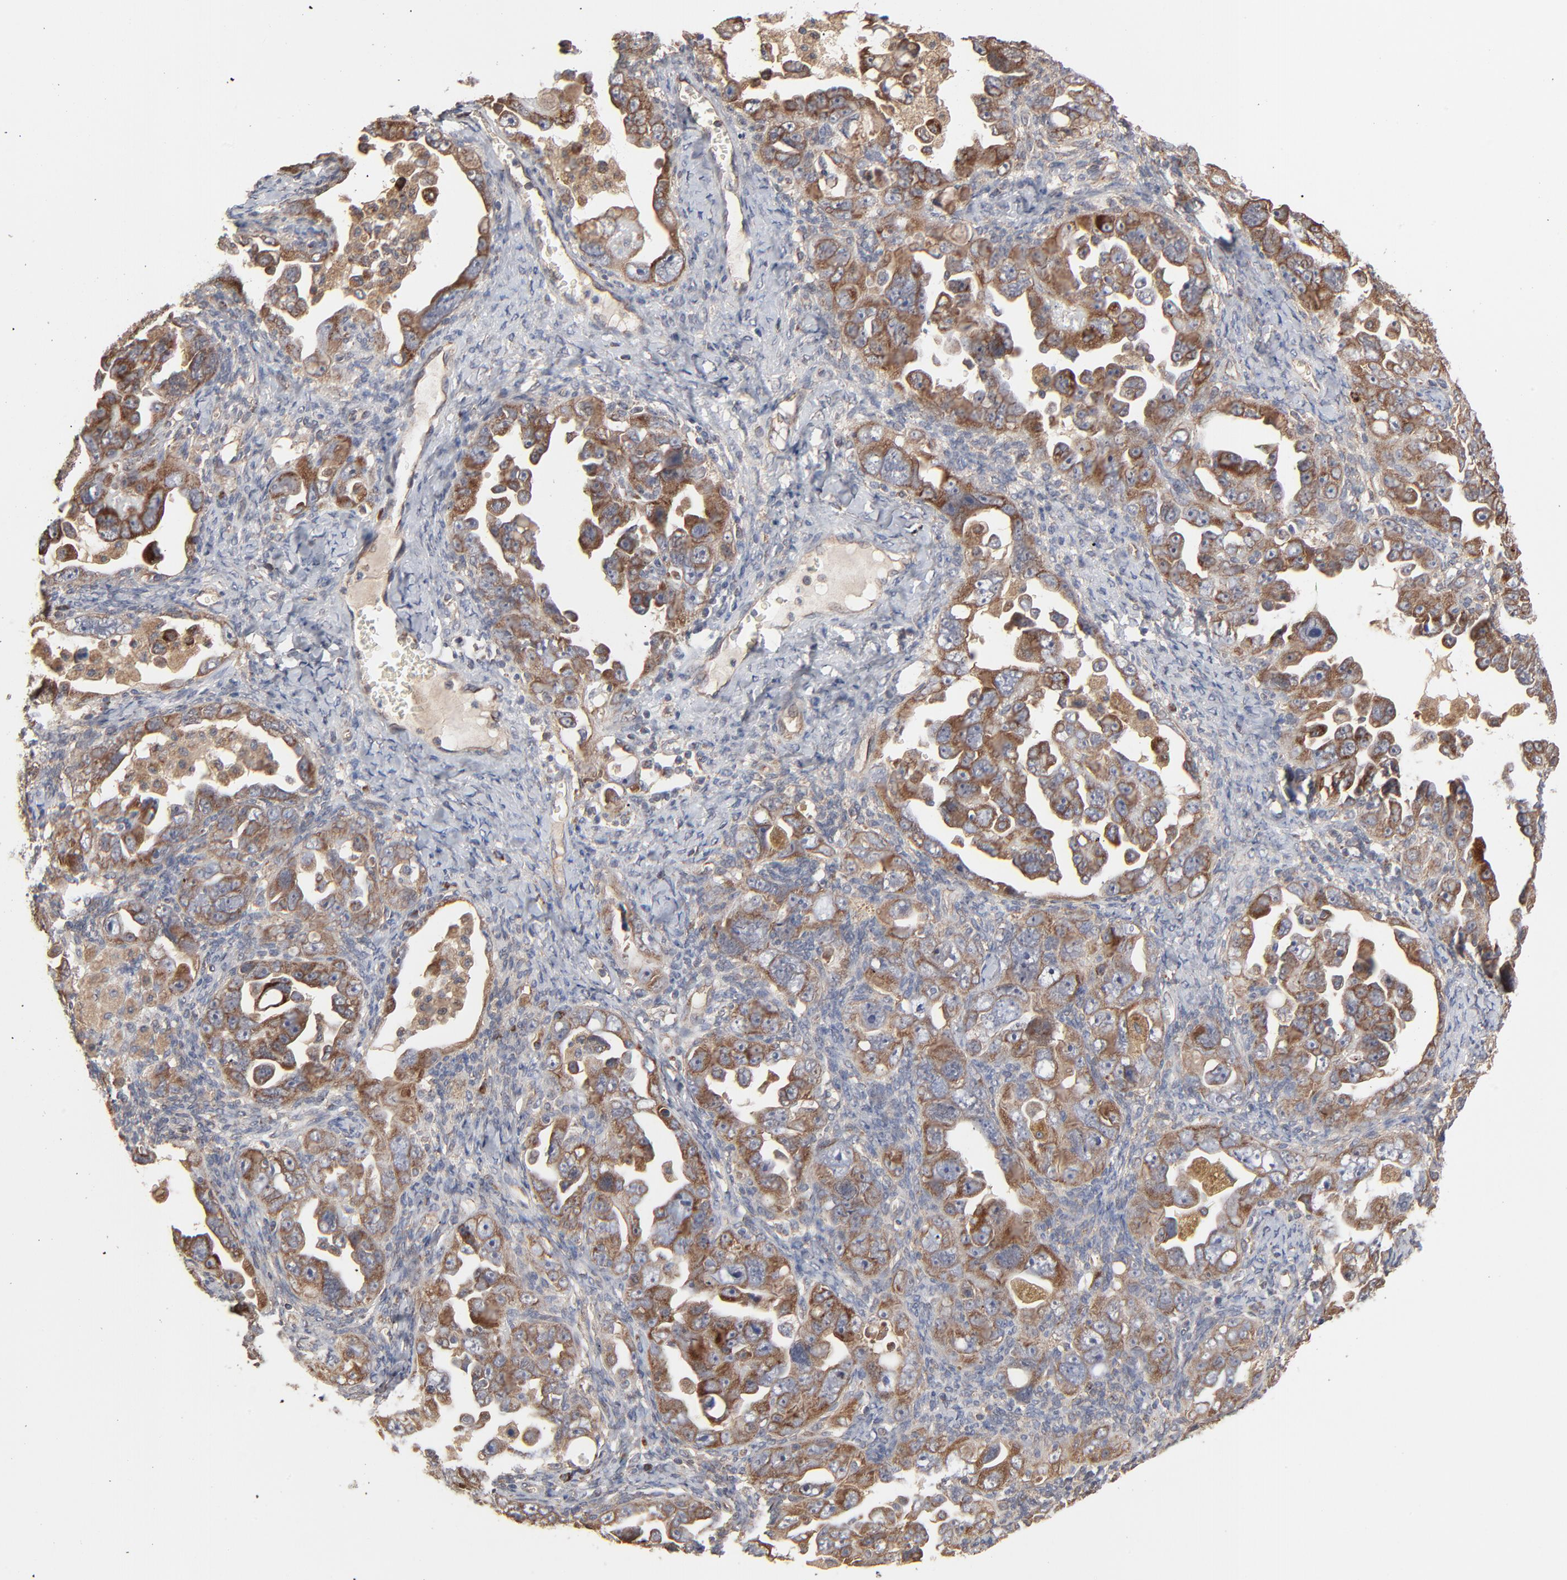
{"staining": {"intensity": "moderate", "quantity": ">75%", "location": "cytoplasmic/membranous"}, "tissue": "ovarian cancer", "cell_type": "Tumor cells", "image_type": "cancer", "snomed": [{"axis": "morphology", "description": "Cystadenocarcinoma, serous, NOS"}, {"axis": "topography", "description": "Ovary"}], "caption": "A high-resolution histopathology image shows immunohistochemistry (IHC) staining of serous cystadenocarcinoma (ovarian), which reveals moderate cytoplasmic/membranous positivity in about >75% of tumor cells.", "gene": "ABLIM3", "patient": {"sex": "female", "age": 66}}